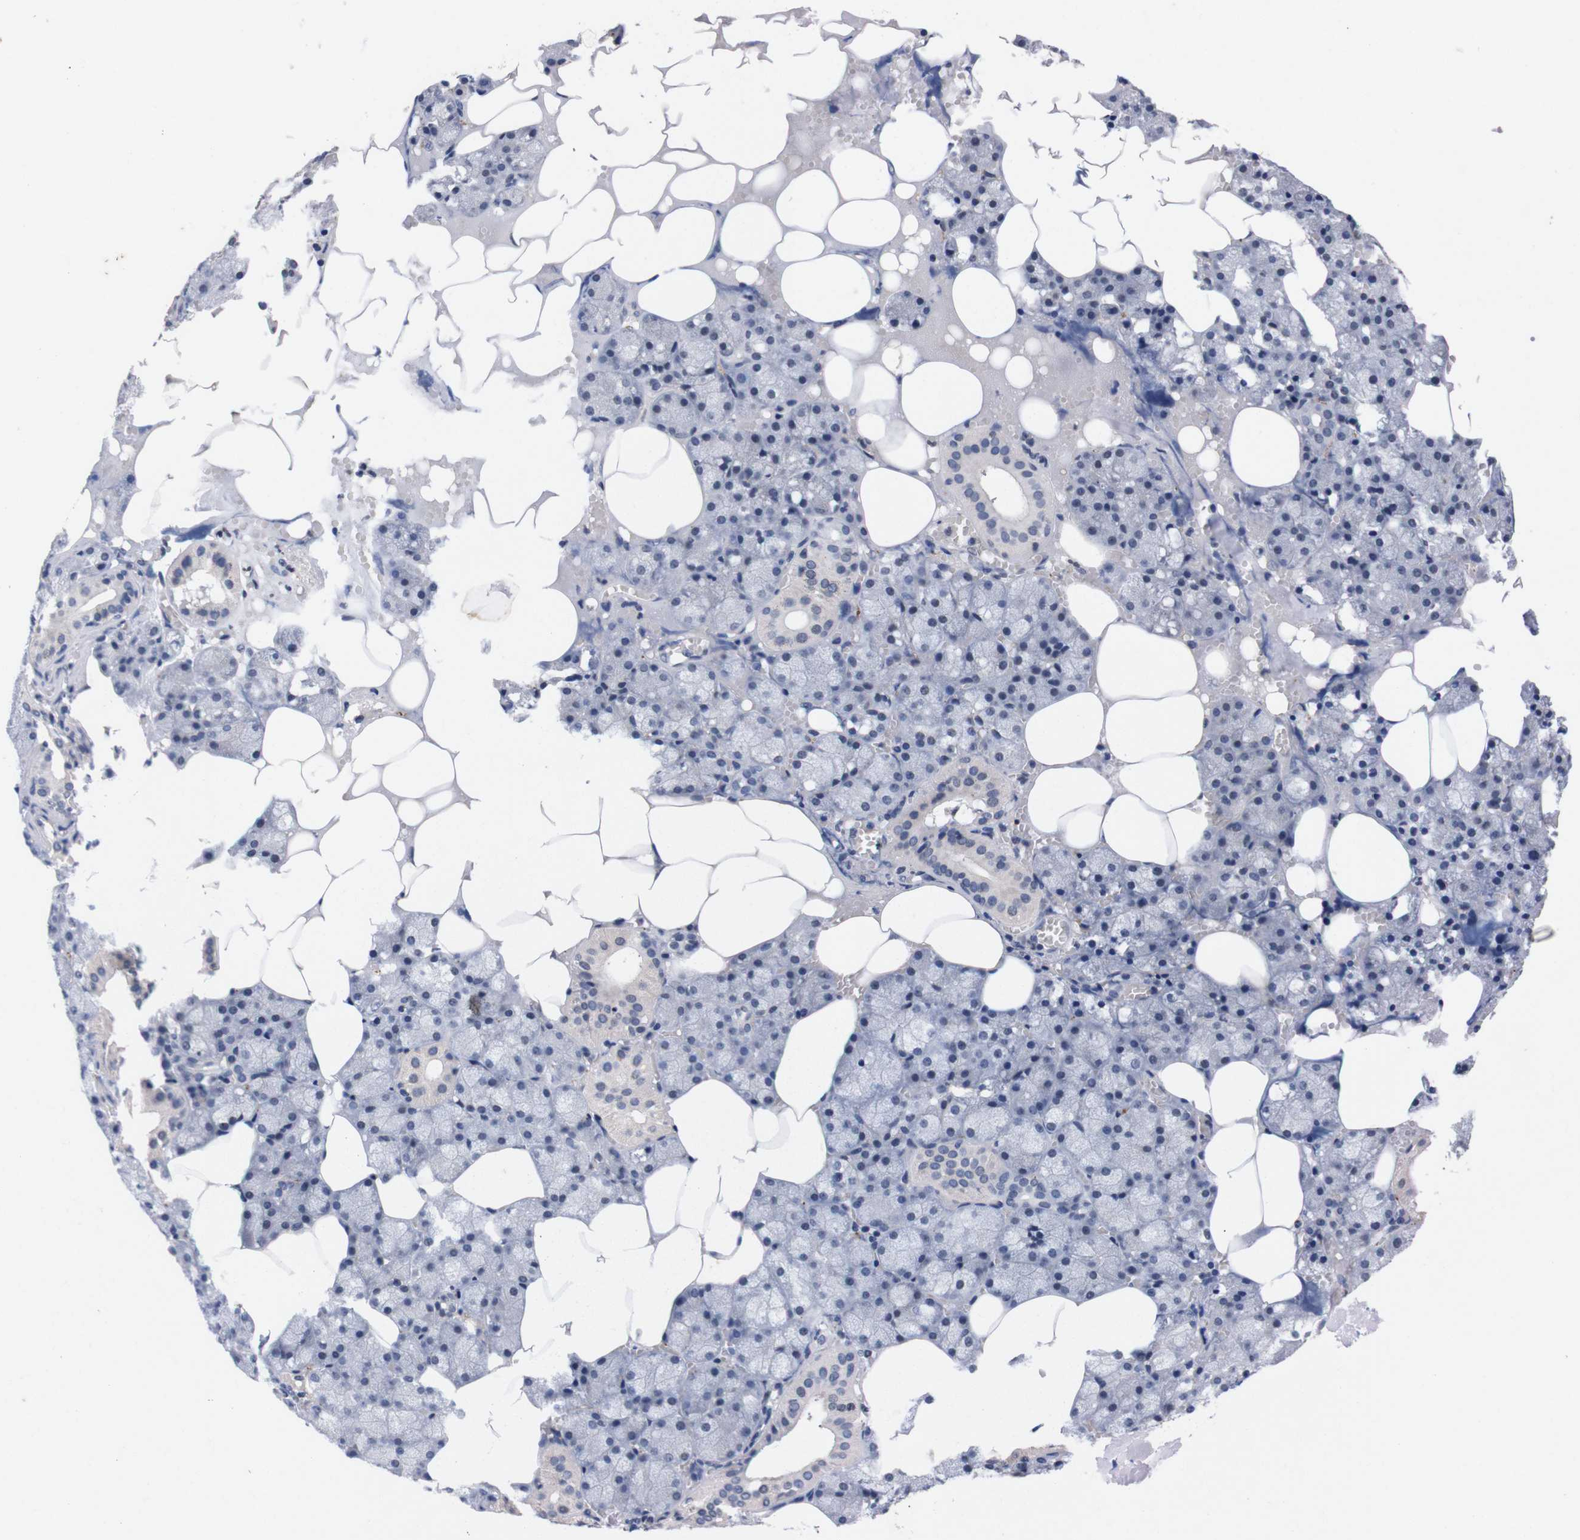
{"staining": {"intensity": "negative", "quantity": "none", "location": "none"}, "tissue": "salivary gland", "cell_type": "Glandular cells", "image_type": "normal", "snomed": [{"axis": "morphology", "description": "Normal tissue, NOS"}, {"axis": "topography", "description": "Salivary gland"}], "caption": "Glandular cells show no significant expression in normal salivary gland. (IHC, brightfield microscopy, high magnification).", "gene": "TNFRSF21", "patient": {"sex": "male", "age": 62}}